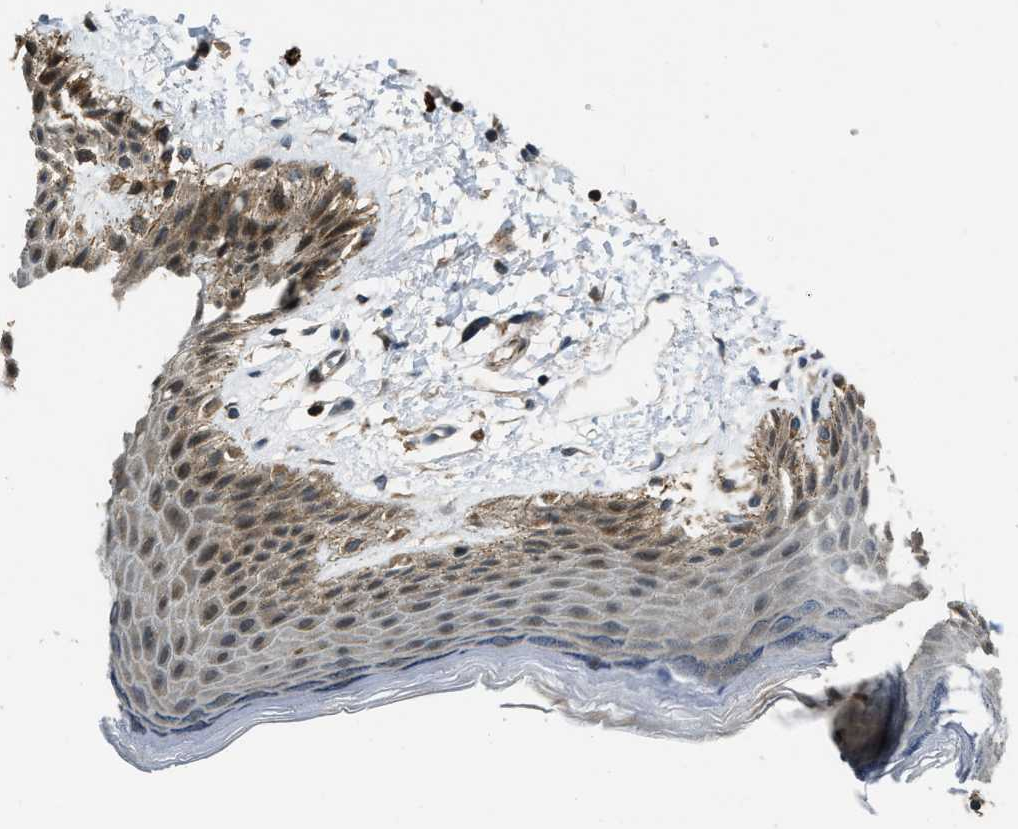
{"staining": {"intensity": "moderate", "quantity": "25%-75%", "location": "cytoplasmic/membranous,nuclear"}, "tissue": "skin", "cell_type": "Epidermal cells", "image_type": "normal", "snomed": [{"axis": "morphology", "description": "Normal tissue, NOS"}, {"axis": "topography", "description": "Anal"}], "caption": "Human skin stained for a protein (brown) shows moderate cytoplasmic/membranous,nuclear positive staining in about 25%-75% of epidermal cells.", "gene": "NUDCD3", "patient": {"sex": "male", "age": 44}}